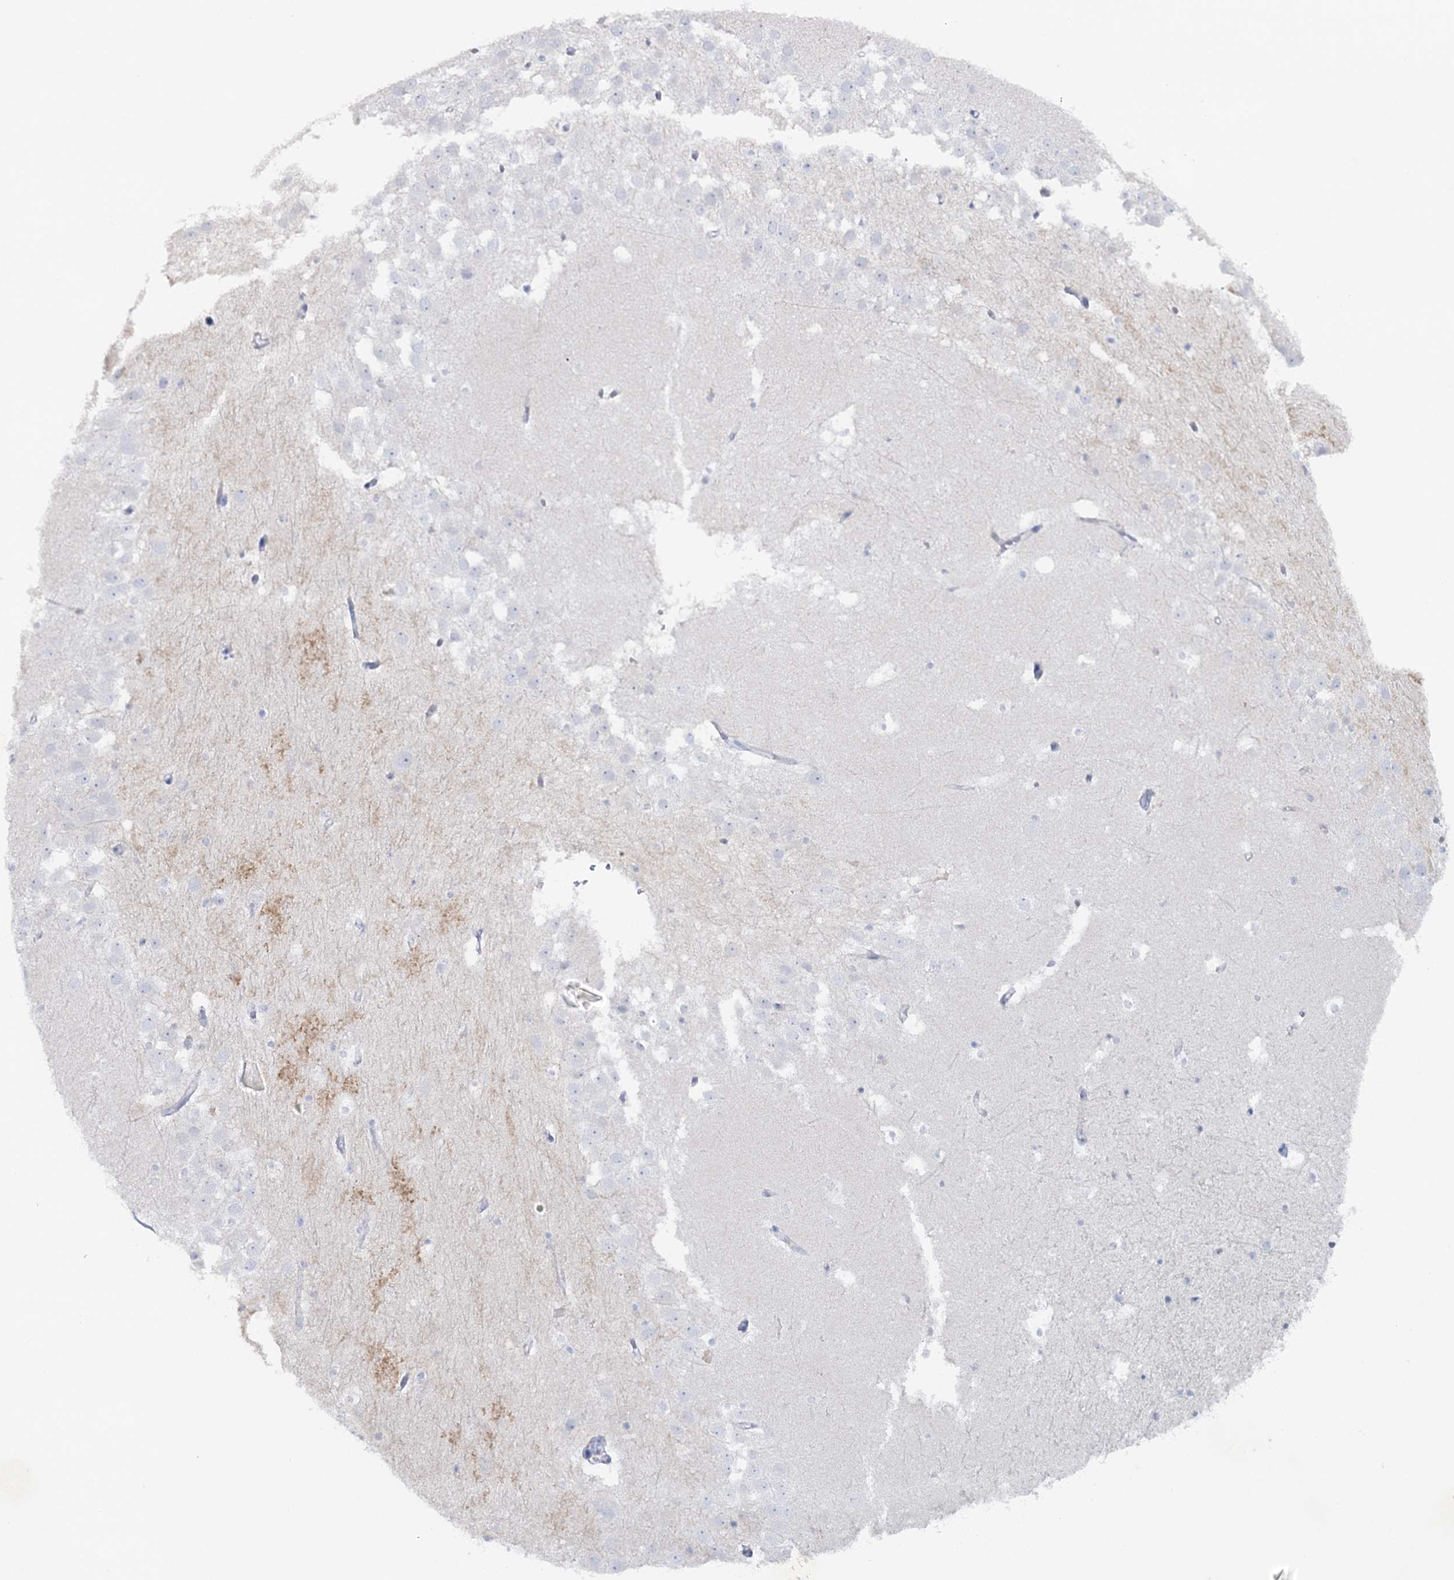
{"staining": {"intensity": "negative", "quantity": "none", "location": "none"}, "tissue": "hippocampus", "cell_type": "Glial cells", "image_type": "normal", "snomed": [{"axis": "morphology", "description": "Normal tissue, NOS"}, {"axis": "topography", "description": "Hippocampus"}], "caption": "This is a histopathology image of immunohistochemistry (IHC) staining of normal hippocampus, which shows no staining in glial cells.", "gene": "WDSUB1", "patient": {"sex": "female", "age": 52}}